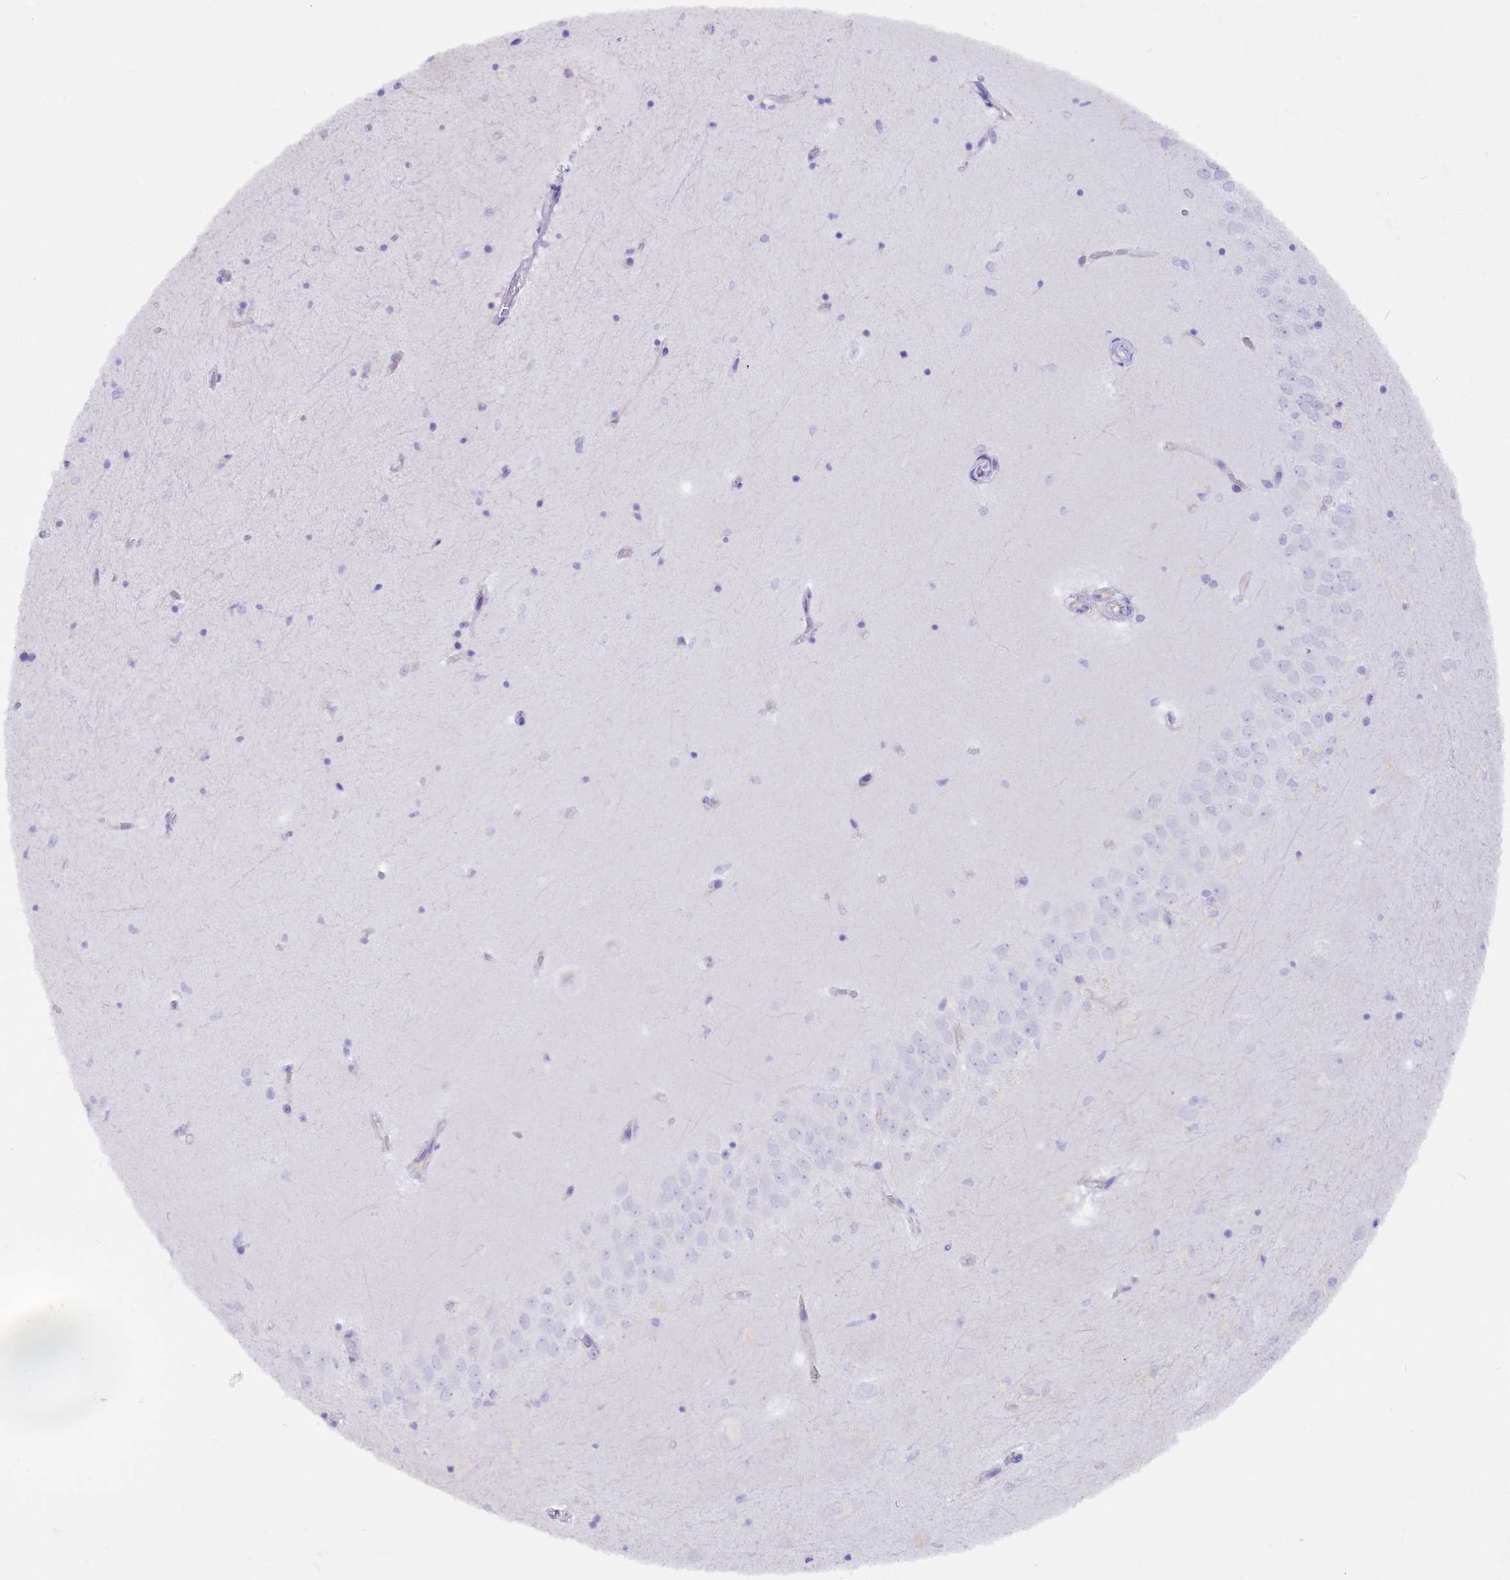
{"staining": {"intensity": "negative", "quantity": "none", "location": "none"}, "tissue": "hippocampus", "cell_type": "Glial cells", "image_type": "normal", "snomed": [{"axis": "morphology", "description": "Normal tissue, NOS"}, {"axis": "topography", "description": "Hippocampus"}], "caption": "Immunohistochemistry (IHC) of normal hippocampus shows no expression in glial cells. The staining was performed using DAB to visualize the protein expression in brown, while the nuclei were stained in blue with hematoxylin (Magnification: 20x).", "gene": "ZSWIM4", "patient": {"sex": "female", "age": 64}}